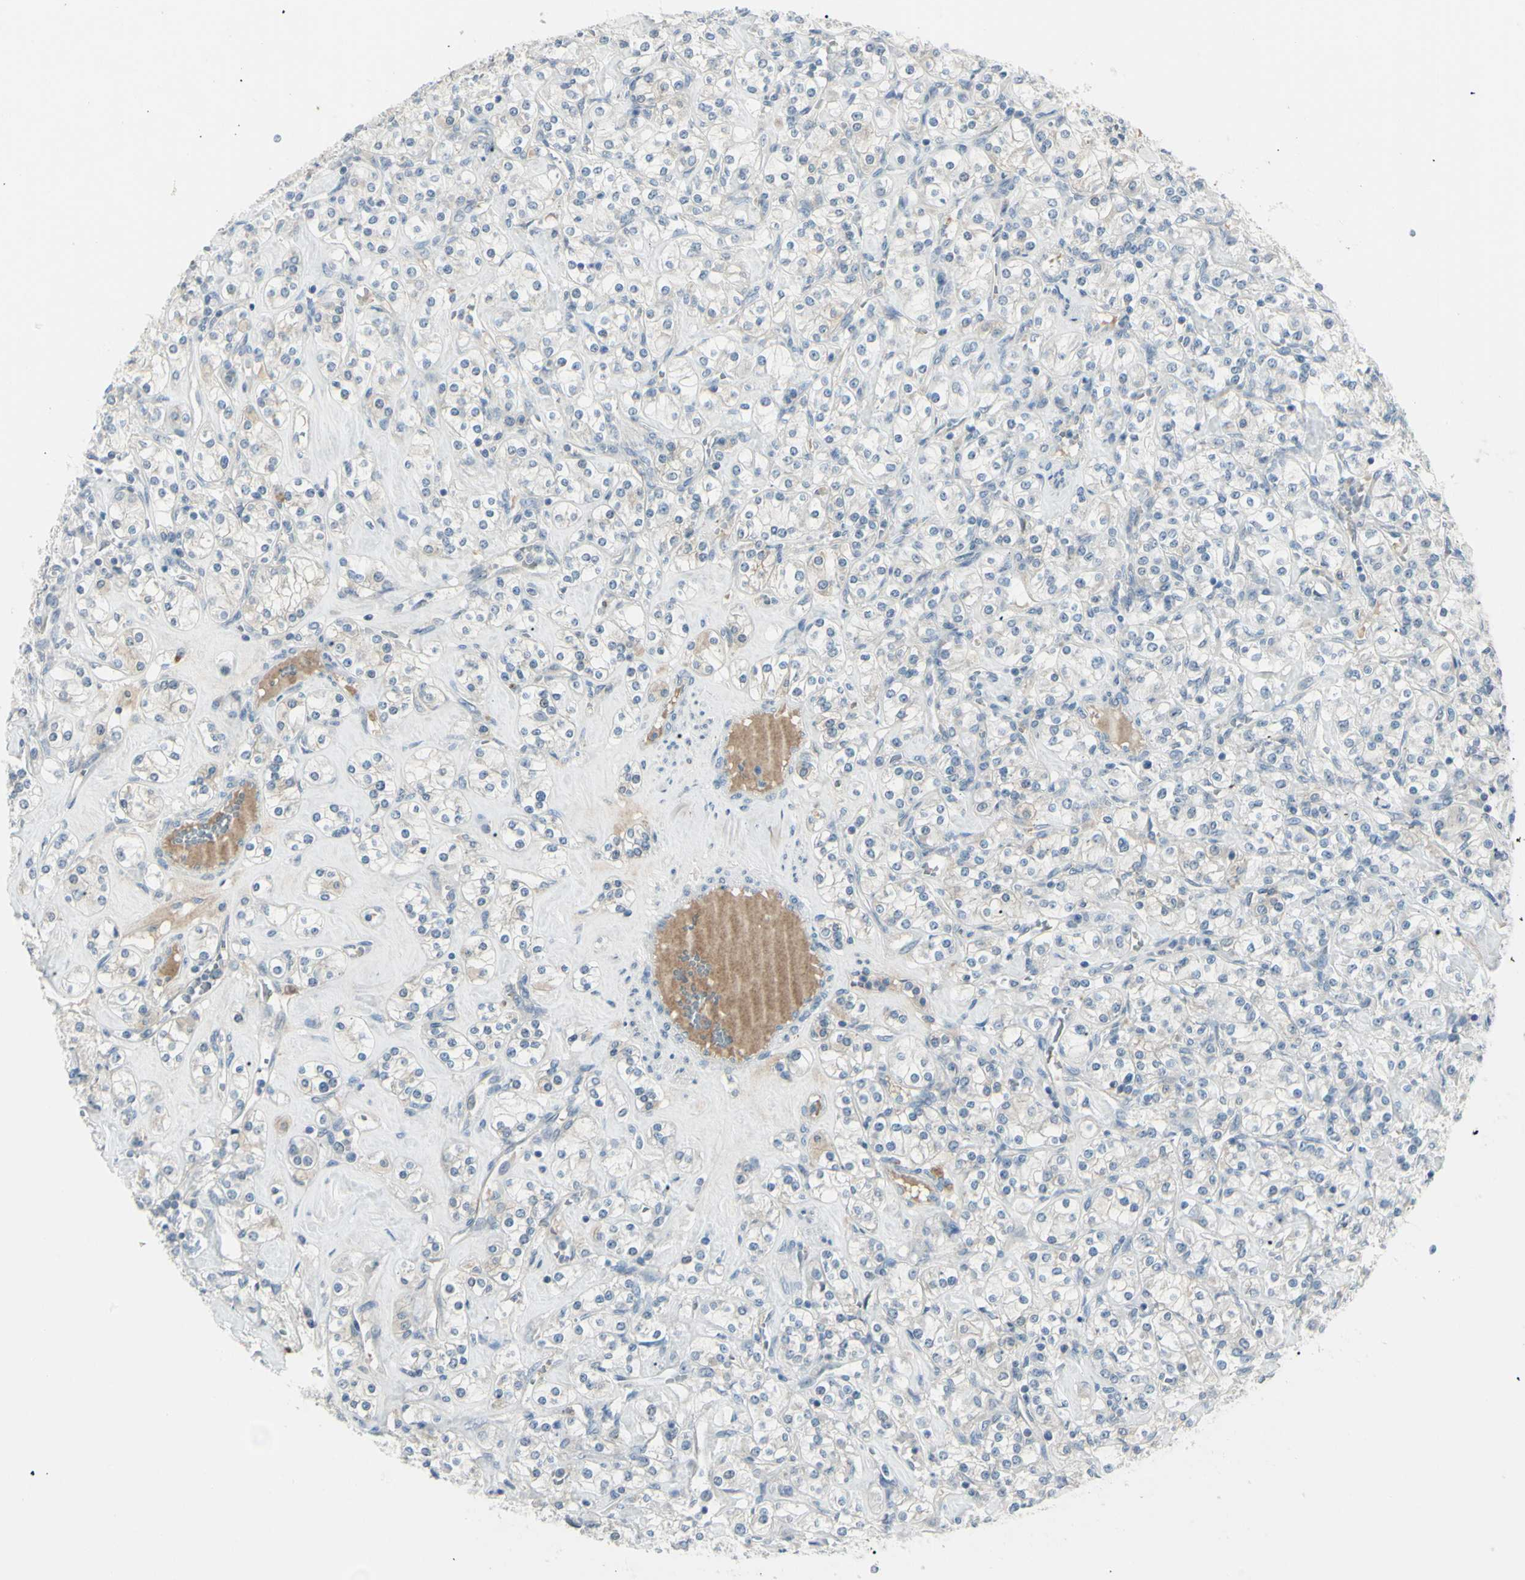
{"staining": {"intensity": "negative", "quantity": "none", "location": "none"}, "tissue": "renal cancer", "cell_type": "Tumor cells", "image_type": "cancer", "snomed": [{"axis": "morphology", "description": "Adenocarcinoma, NOS"}, {"axis": "topography", "description": "Kidney"}], "caption": "This is an immunohistochemistry image of human renal adenocarcinoma. There is no expression in tumor cells.", "gene": "SH3GL2", "patient": {"sex": "male", "age": 77}}